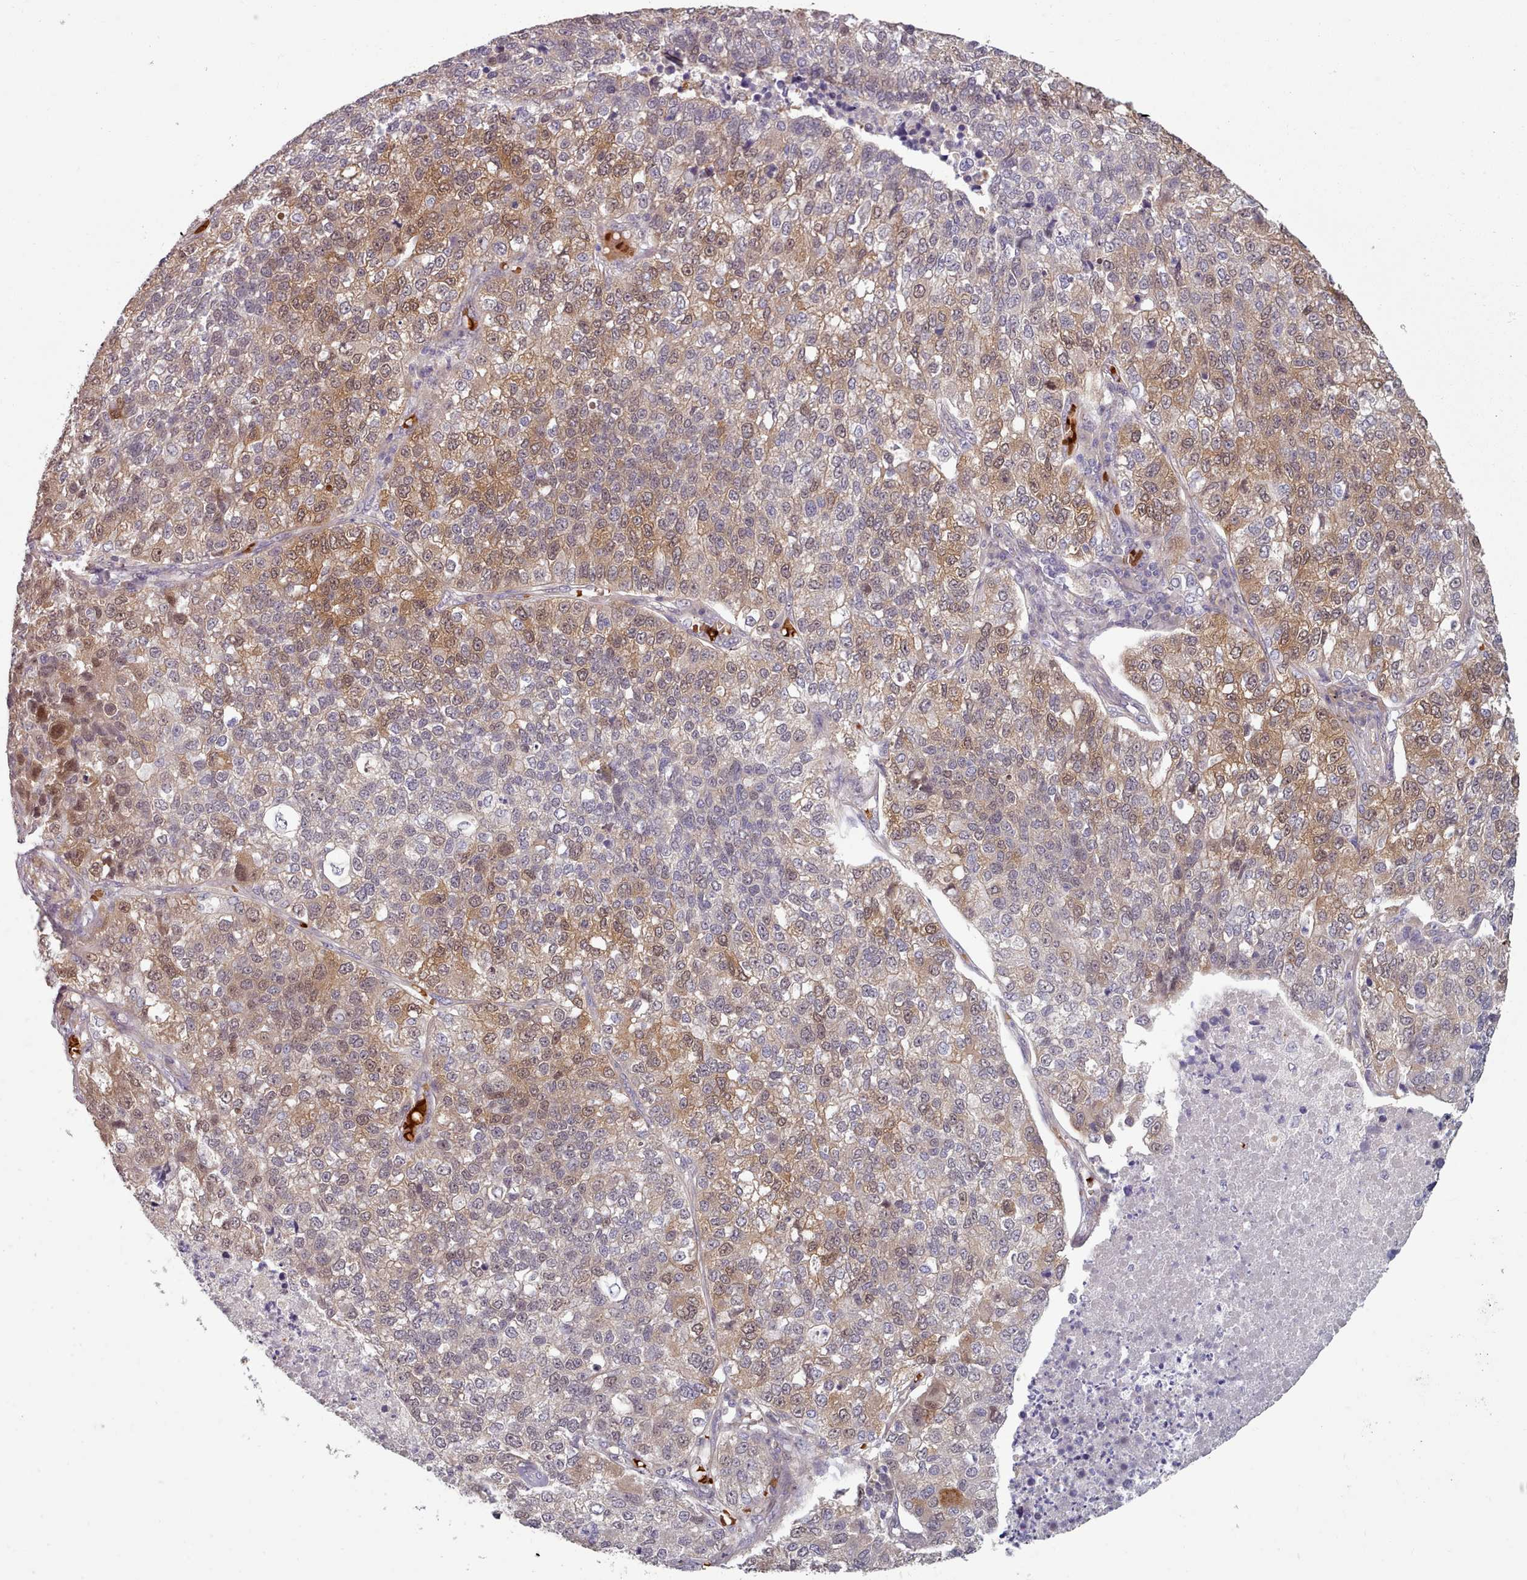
{"staining": {"intensity": "strong", "quantity": "25%-75%", "location": "cytoplasmic/membranous,nuclear"}, "tissue": "lung cancer", "cell_type": "Tumor cells", "image_type": "cancer", "snomed": [{"axis": "morphology", "description": "Adenocarcinoma, NOS"}, {"axis": "topography", "description": "Lung"}], "caption": "Lung cancer (adenocarcinoma) stained with a brown dye displays strong cytoplasmic/membranous and nuclear positive positivity in about 25%-75% of tumor cells.", "gene": "CLNS1A", "patient": {"sex": "male", "age": 49}}